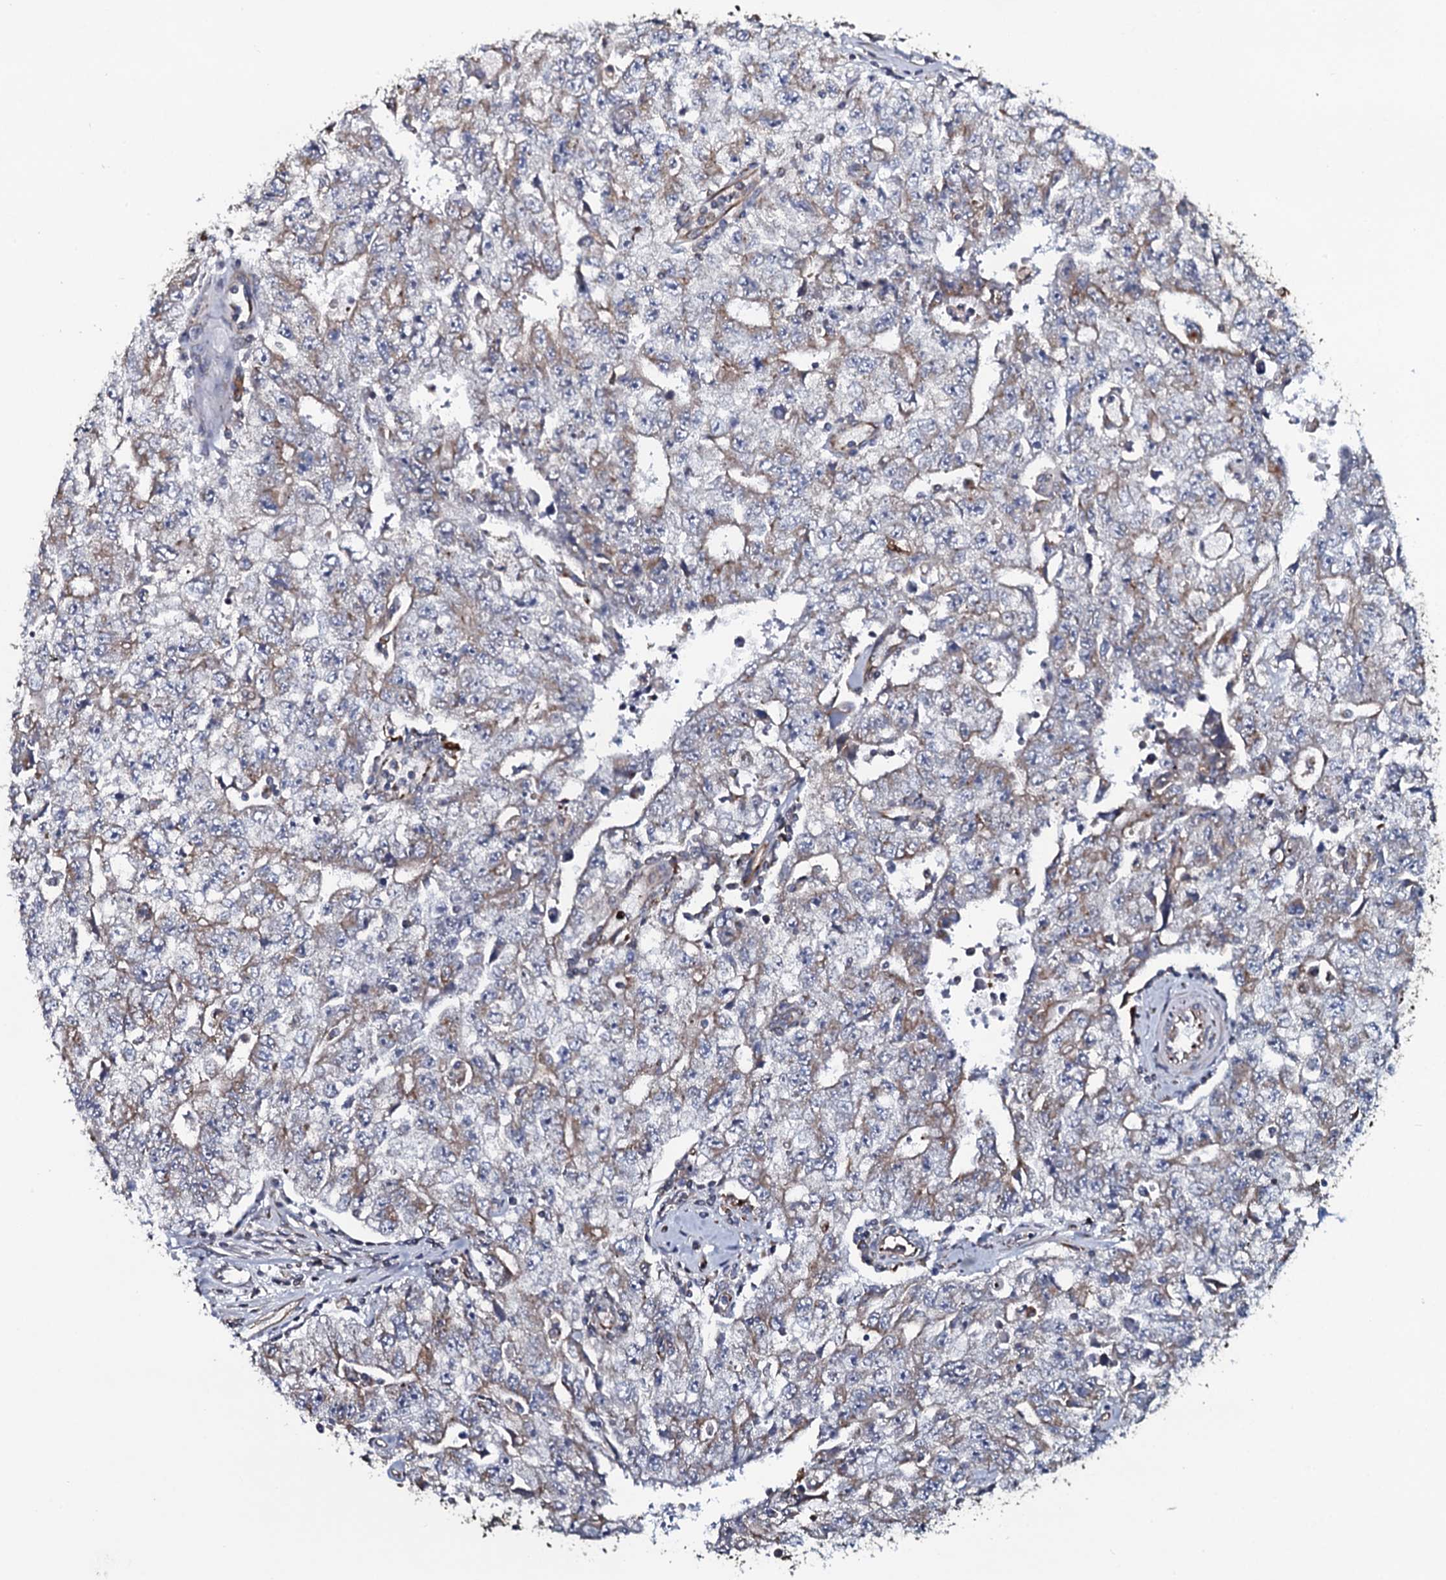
{"staining": {"intensity": "weak", "quantity": "<25%", "location": "cytoplasmic/membranous"}, "tissue": "testis cancer", "cell_type": "Tumor cells", "image_type": "cancer", "snomed": [{"axis": "morphology", "description": "Carcinoma, Embryonal, NOS"}, {"axis": "topography", "description": "Testis"}], "caption": "DAB immunohistochemical staining of human testis embryonal carcinoma displays no significant staining in tumor cells.", "gene": "TMEM151A", "patient": {"sex": "male", "age": 17}}